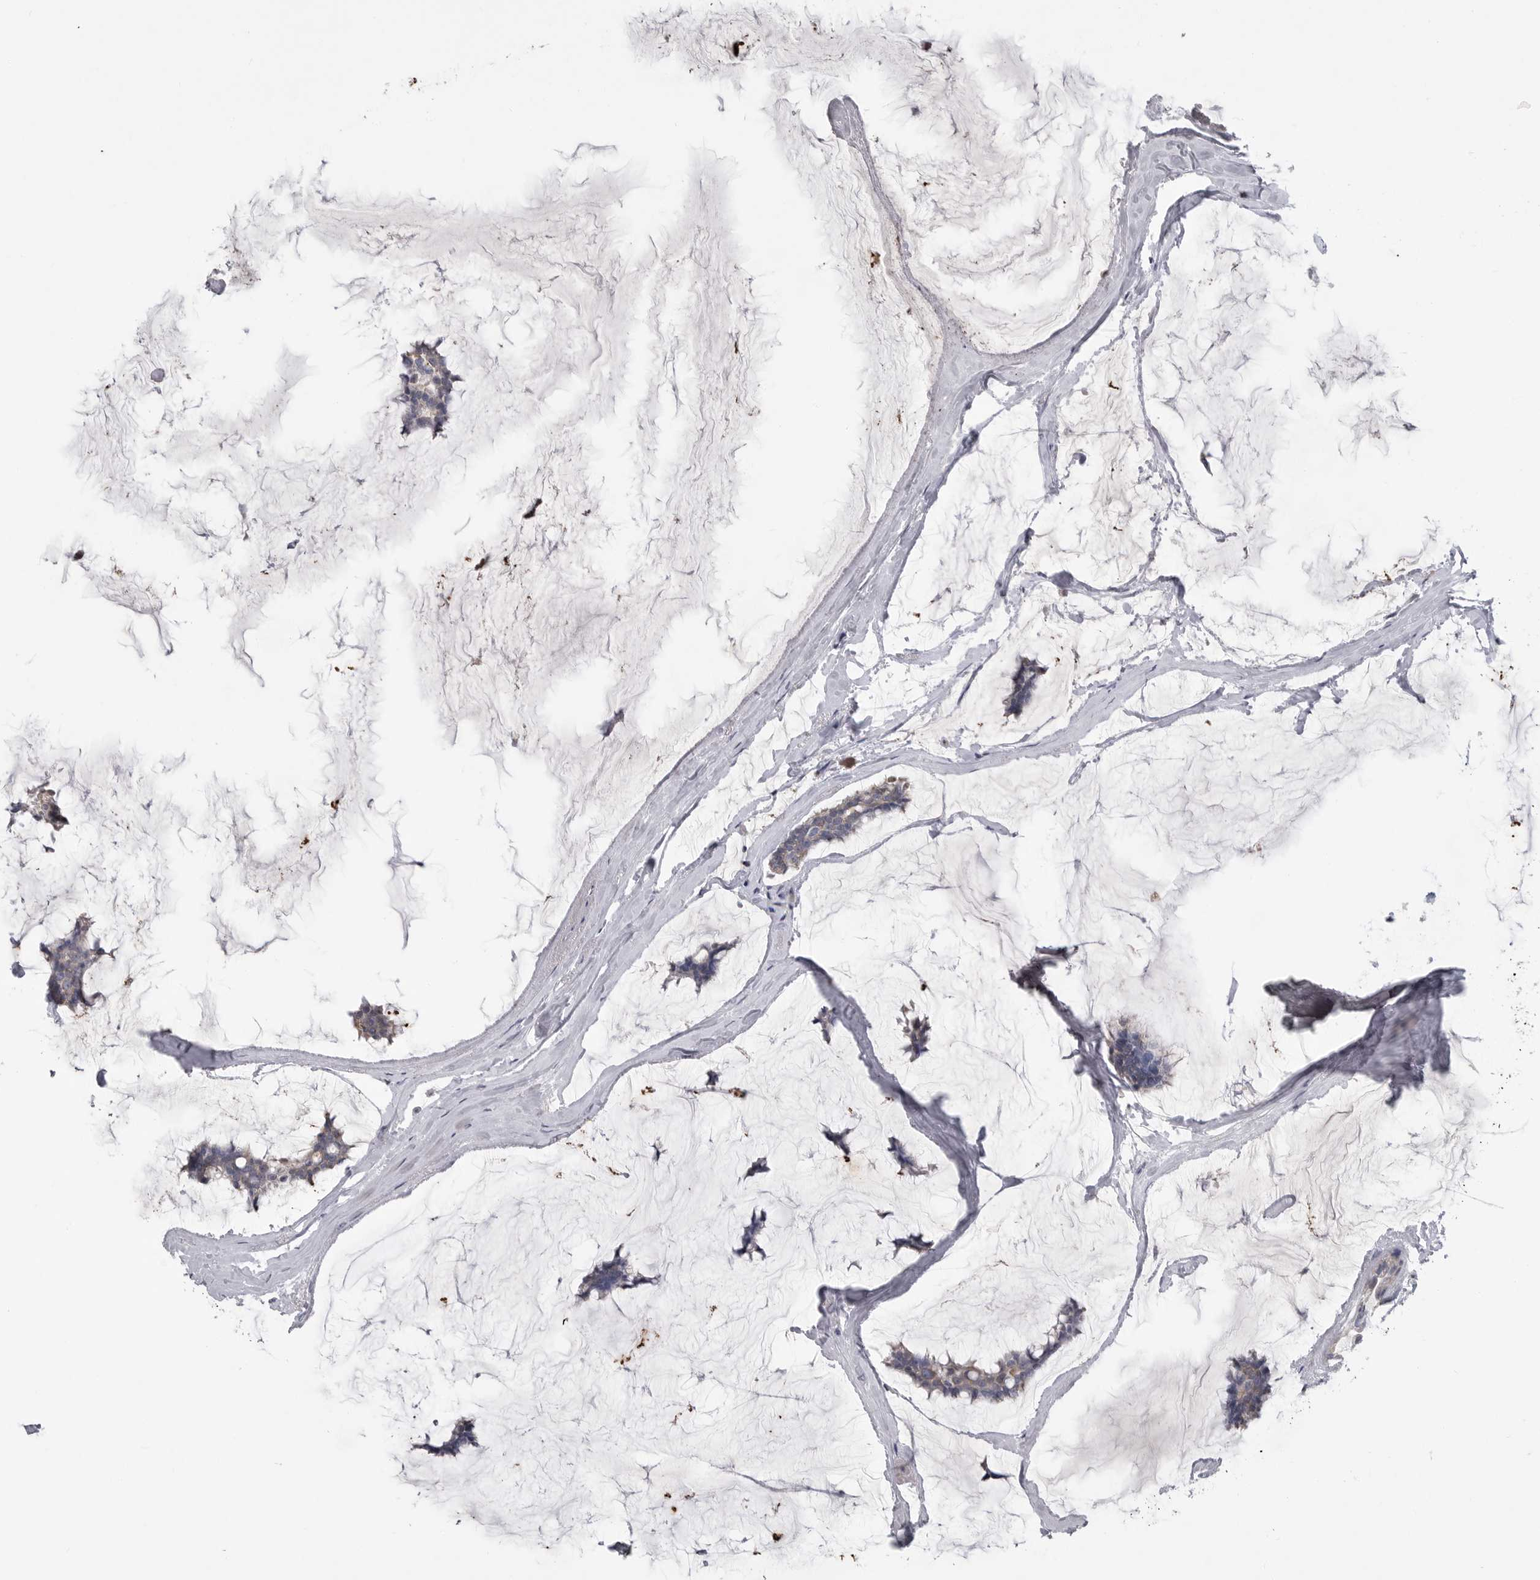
{"staining": {"intensity": "negative", "quantity": "none", "location": "none"}, "tissue": "breast cancer", "cell_type": "Tumor cells", "image_type": "cancer", "snomed": [{"axis": "morphology", "description": "Duct carcinoma"}, {"axis": "topography", "description": "Breast"}], "caption": "The IHC photomicrograph has no significant staining in tumor cells of breast invasive ductal carcinoma tissue.", "gene": "CRP", "patient": {"sex": "female", "age": 93}}